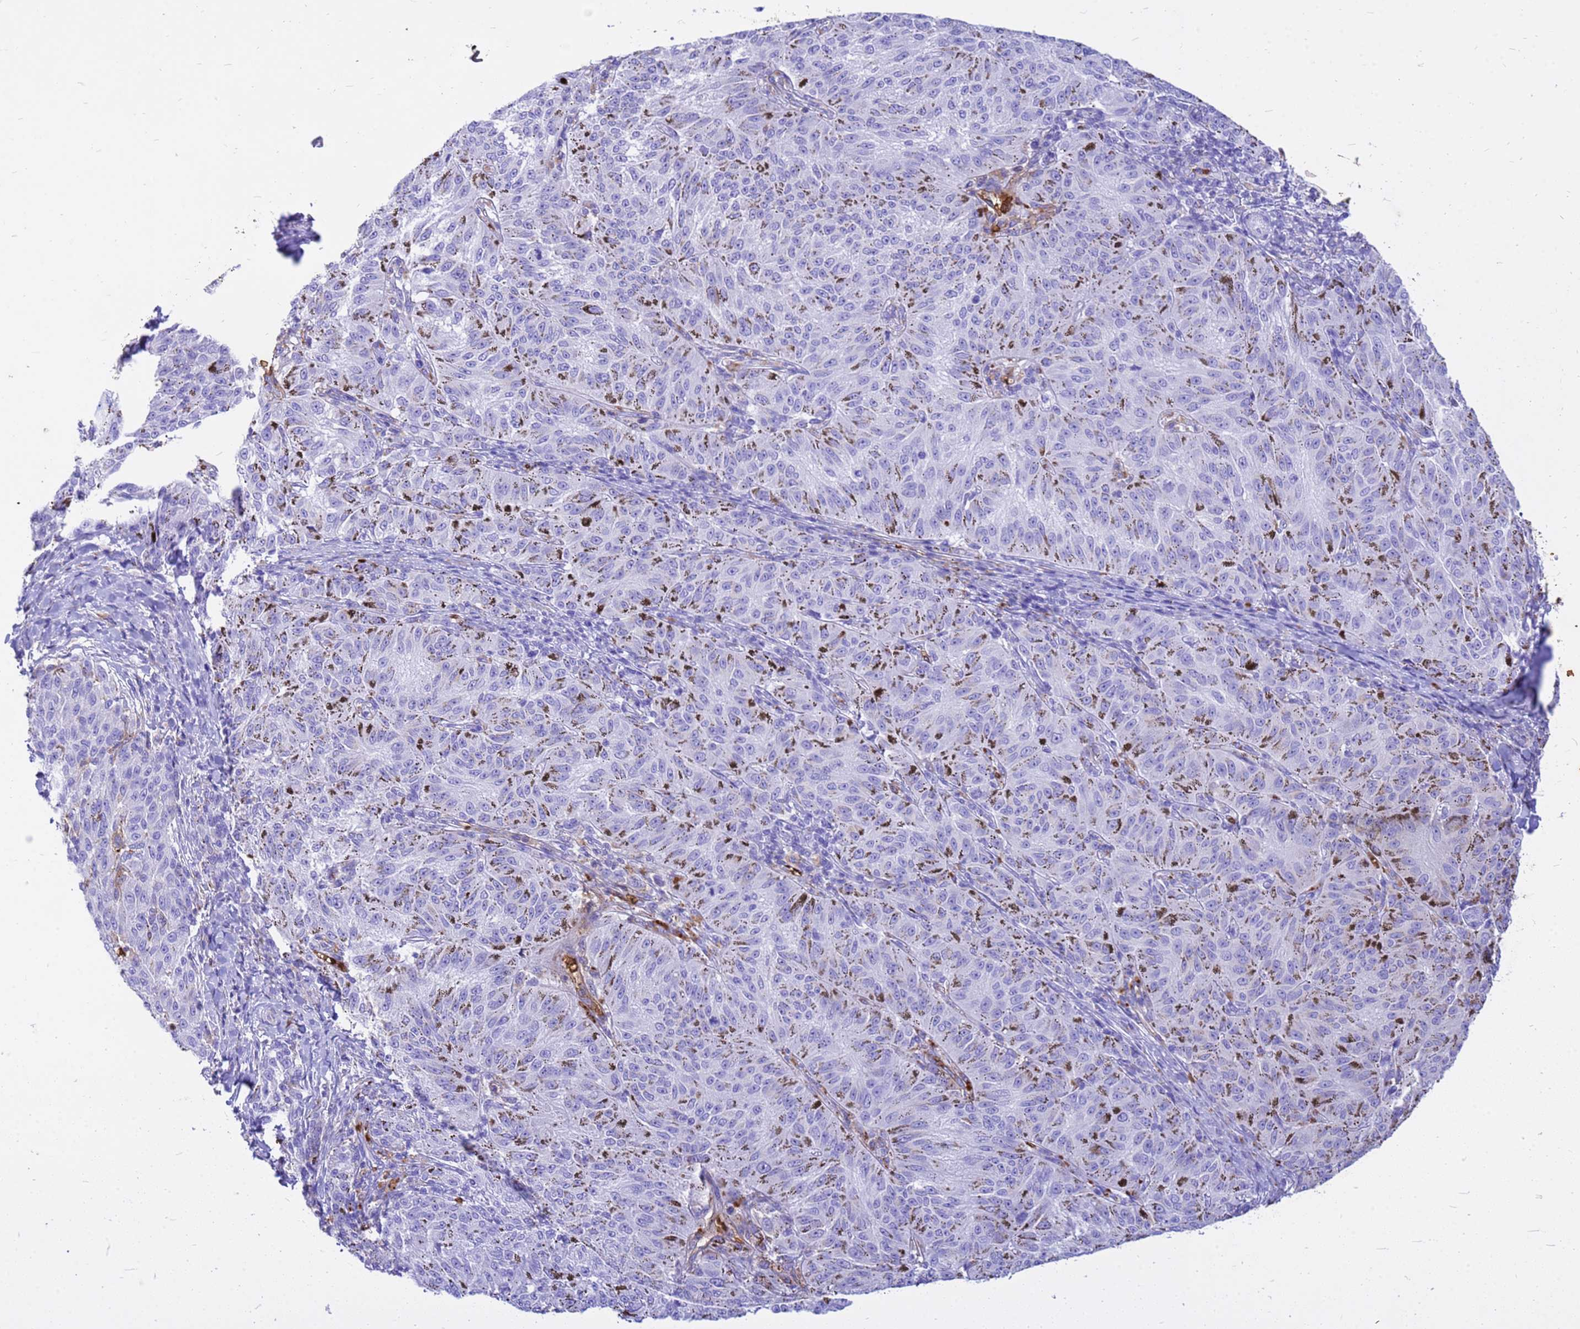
{"staining": {"intensity": "negative", "quantity": "none", "location": "none"}, "tissue": "melanoma", "cell_type": "Tumor cells", "image_type": "cancer", "snomed": [{"axis": "morphology", "description": "Malignant melanoma, NOS"}, {"axis": "topography", "description": "Skin"}], "caption": "Immunohistochemical staining of malignant melanoma shows no significant expression in tumor cells. (IHC, brightfield microscopy, high magnification).", "gene": "HBA2", "patient": {"sex": "female", "age": 72}}